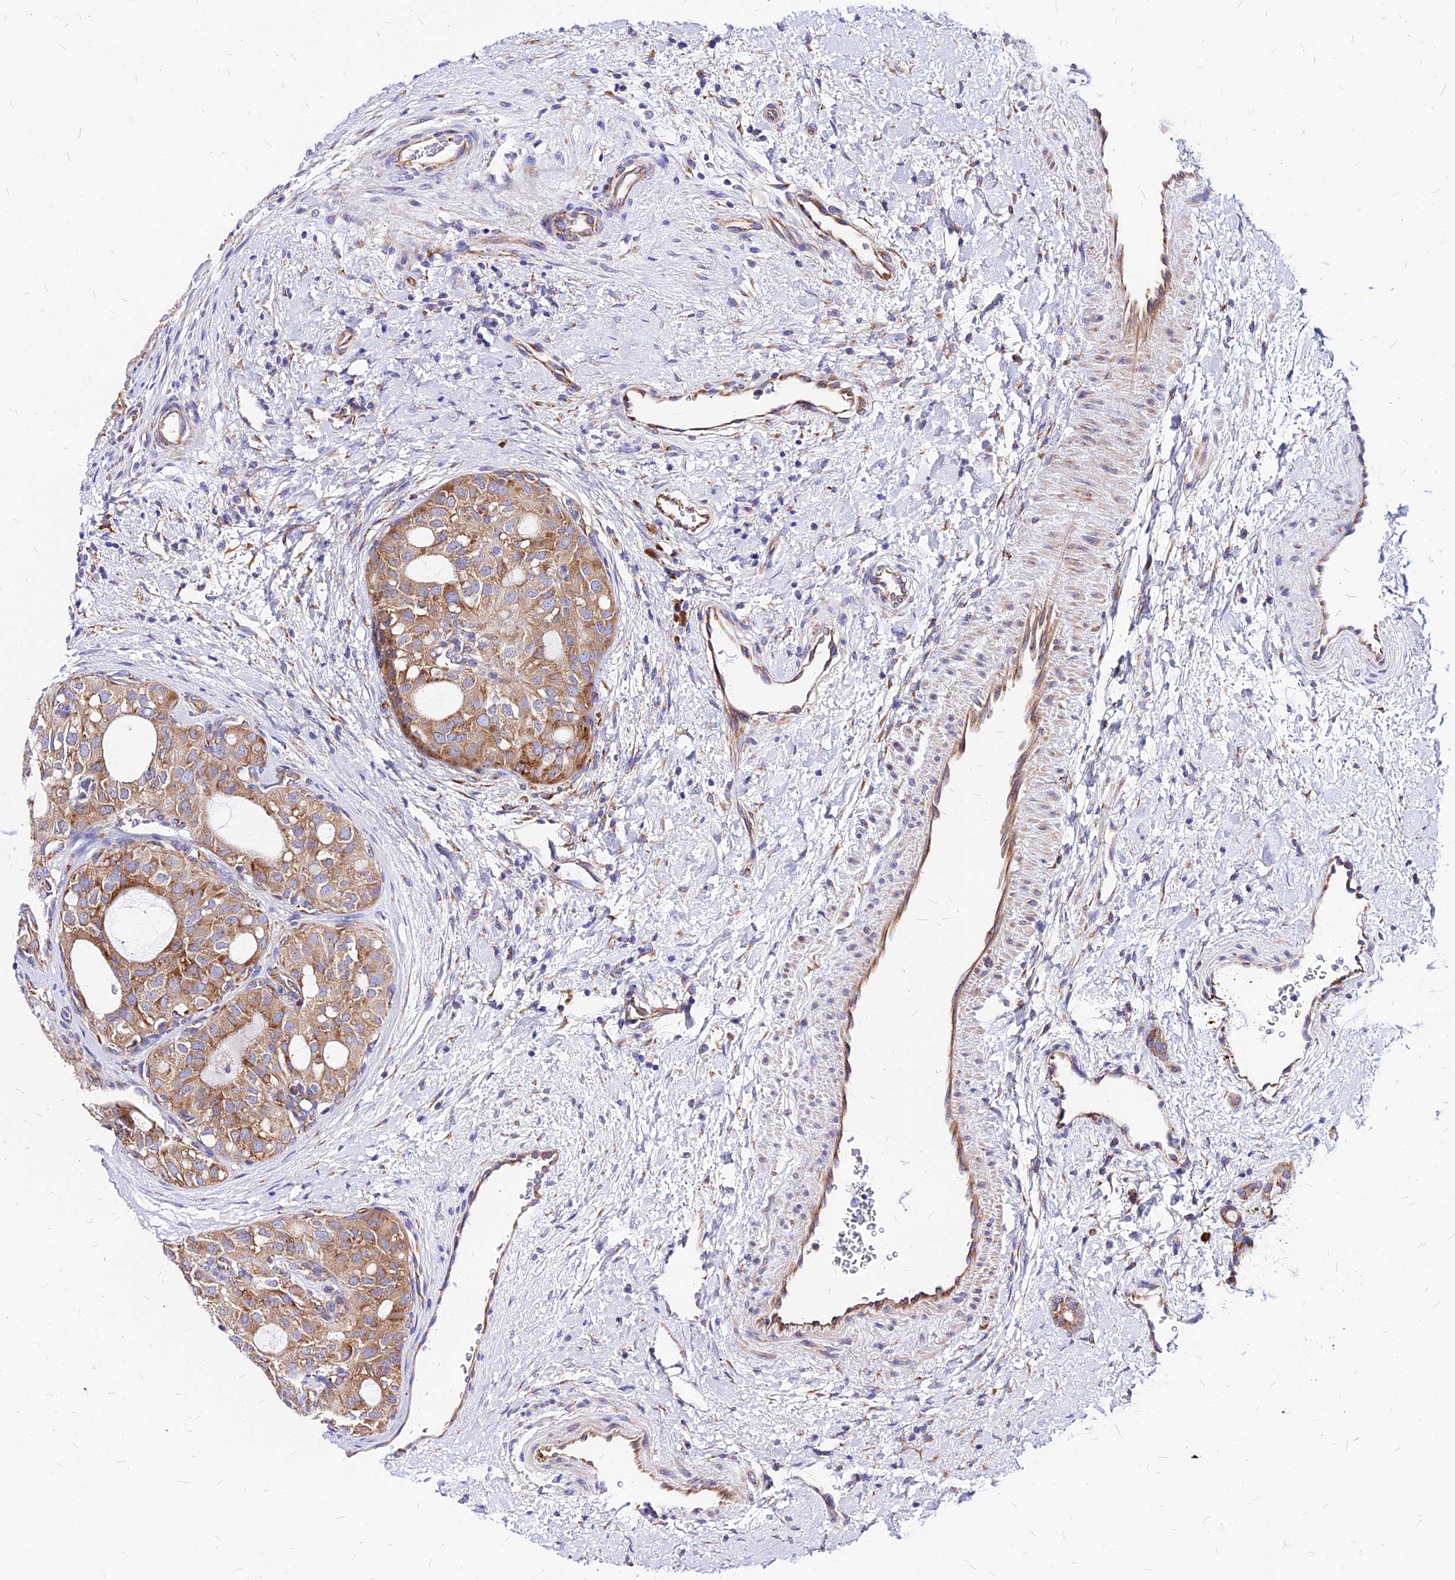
{"staining": {"intensity": "moderate", "quantity": ">75%", "location": "cytoplasmic/membranous"}, "tissue": "thyroid cancer", "cell_type": "Tumor cells", "image_type": "cancer", "snomed": [{"axis": "morphology", "description": "Follicular adenoma carcinoma, NOS"}, {"axis": "topography", "description": "Thyroid gland"}], "caption": "Immunohistochemistry (IHC) of human thyroid cancer (follicular adenoma carcinoma) demonstrates medium levels of moderate cytoplasmic/membranous expression in approximately >75% of tumor cells.", "gene": "RPL19", "patient": {"sex": "male", "age": 75}}